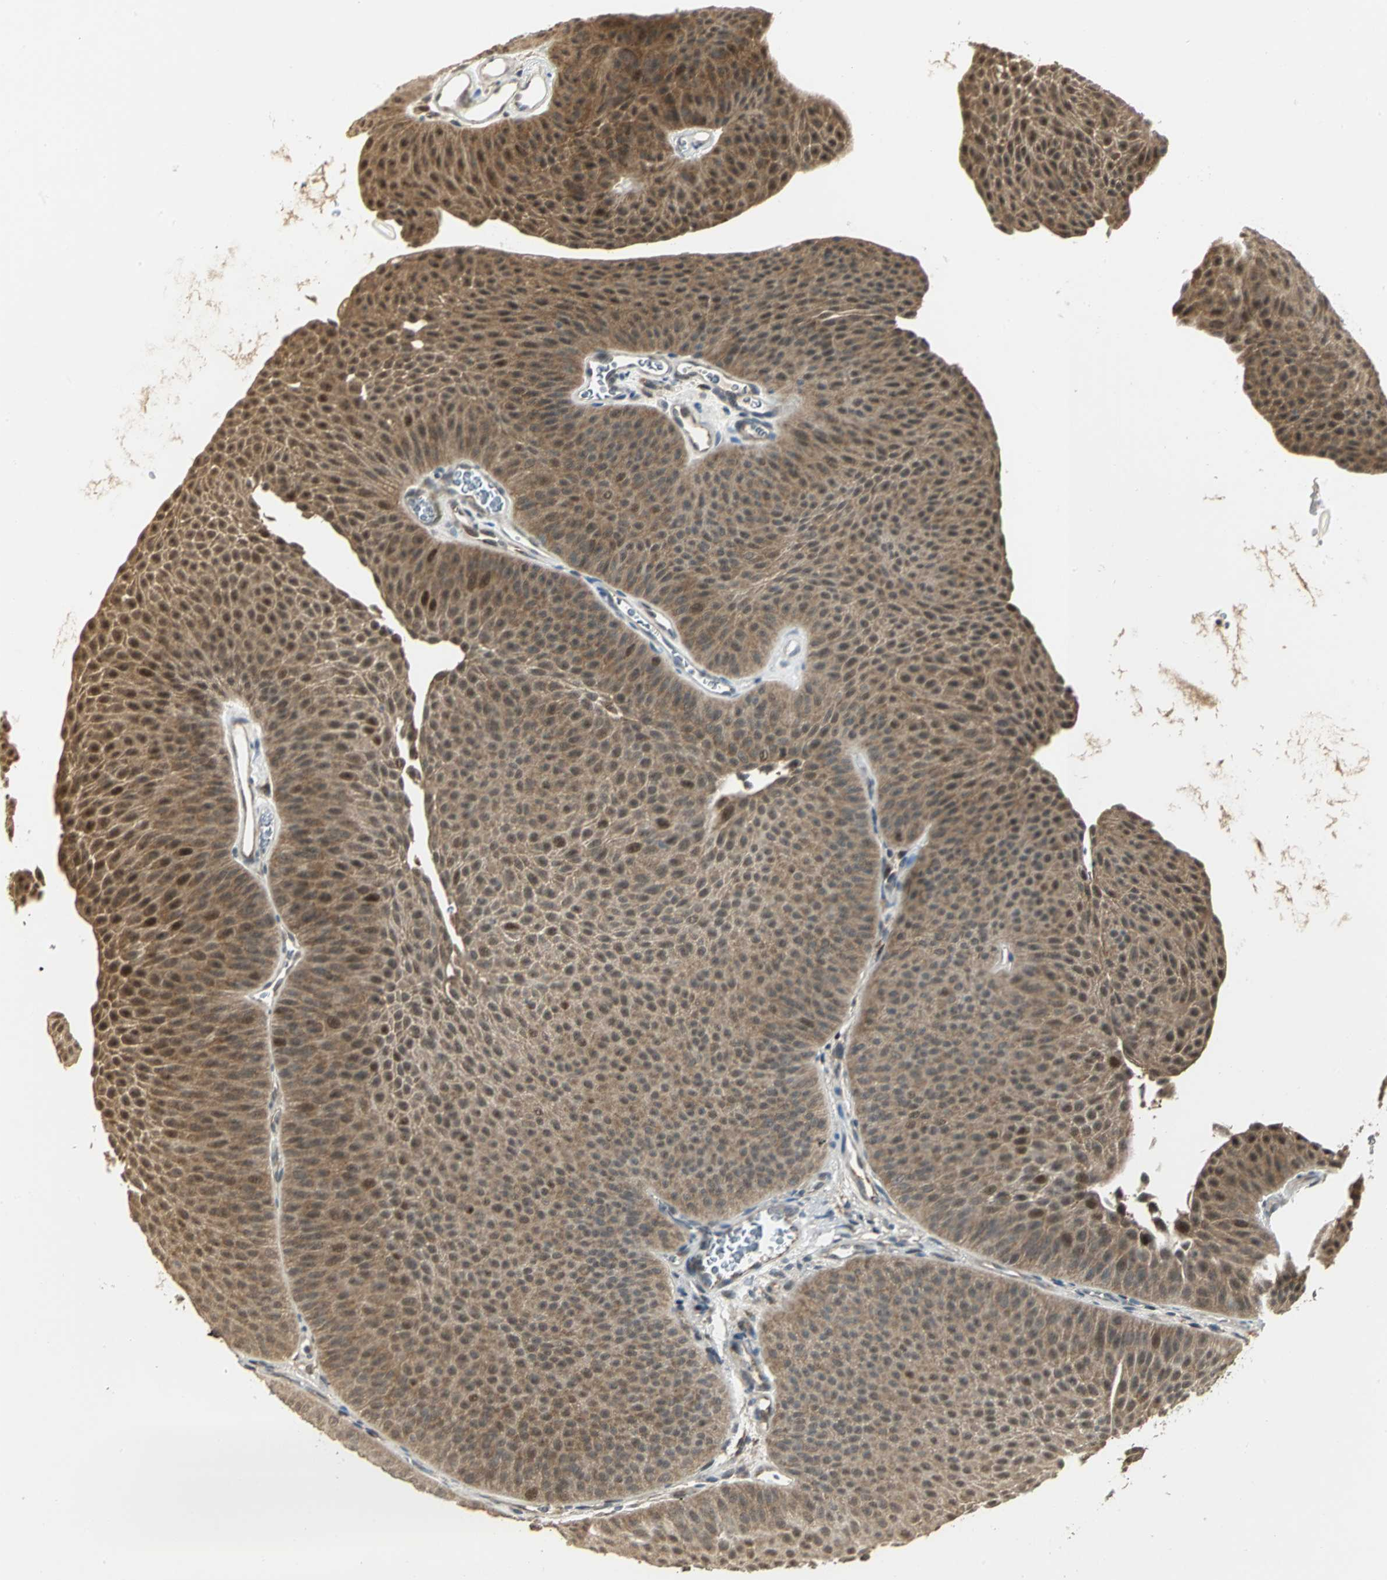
{"staining": {"intensity": "moderate", "quantity": ">75%", "location": "cytoplasmic/membranous,nuclear"}, "tissue": "urothelial cancer", "cell_type": "Tumor cells", "image_type": "cancer", "snomed": [{"axis": "morphology", "description": "Urothelial carcinoma, Low grade"}, {"axis": "topography", "description": "Urinary bladder"}], "caption": "DAB immunohistochemical staining of urothelial carcinoma (low-grade) shows moderate cytoplasmic/membranous and nuclear protein staining in approximately >75% of tumor cells.", "gene": "PSMC4", "patient": {"sex": "female", "age": 60}}